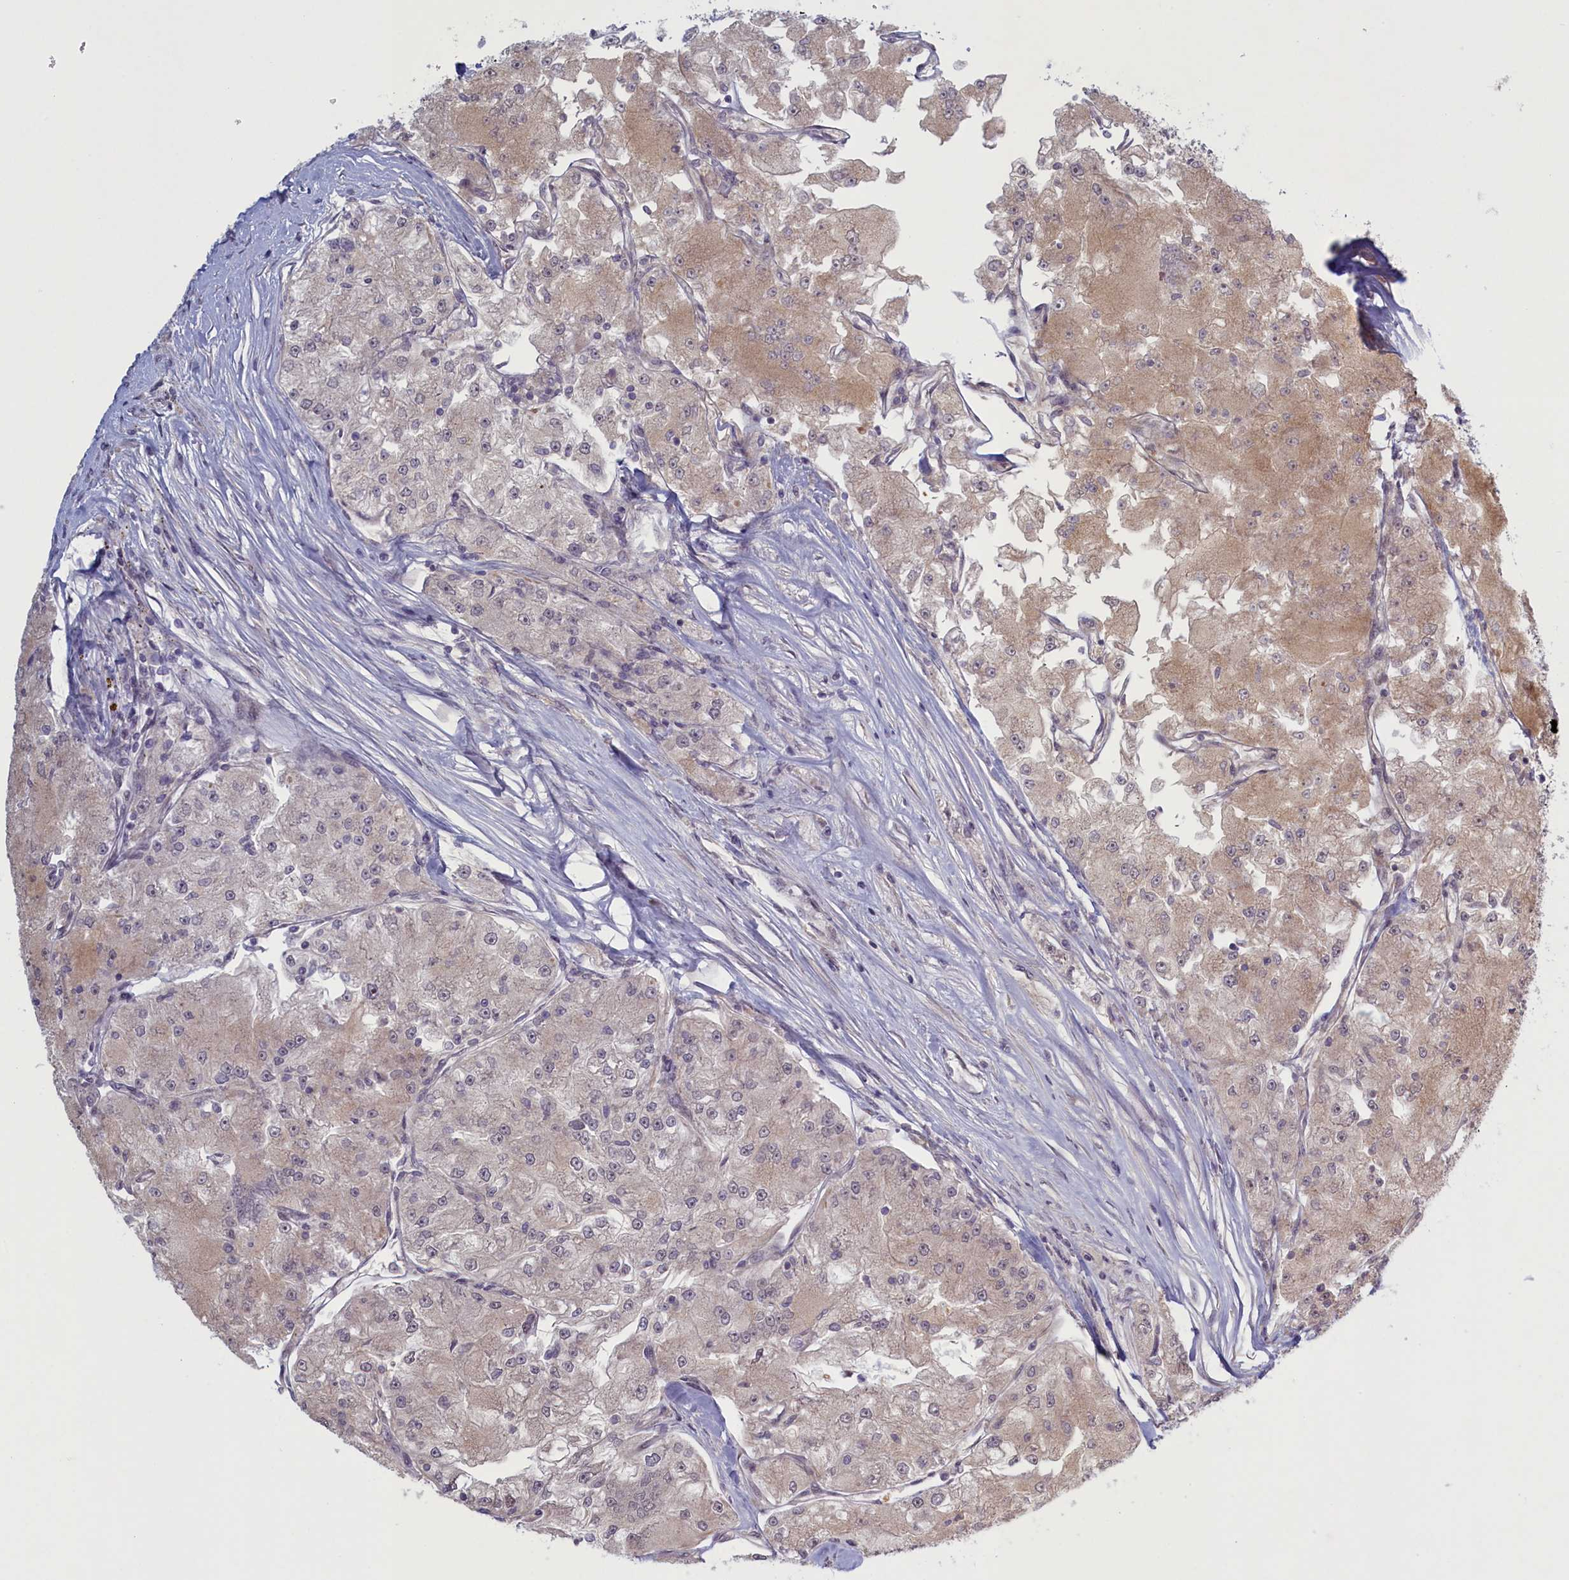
{"staining": {"intensity": "weak", "quantity": "25%-75%", "location": "cytoplasmic/membranous"}, "tissue": "renal cancer", "cell_type": "Tumor cells", "image_type": "cancer", "snomed": [{"axis": "morphology", "description": "Adenocarcinoma, NOS"}, {"axis": "topography", "description": "Kidney"}], "caption": "This is an image of immunohistochemistry (IHC) staining of adenocarcinoma (renal), which shows weak staining in the cytoplasmic/membranous of tumor cells.", "gene": "ATF7IP2", "patient": {"sex": "female", "age": 72}}